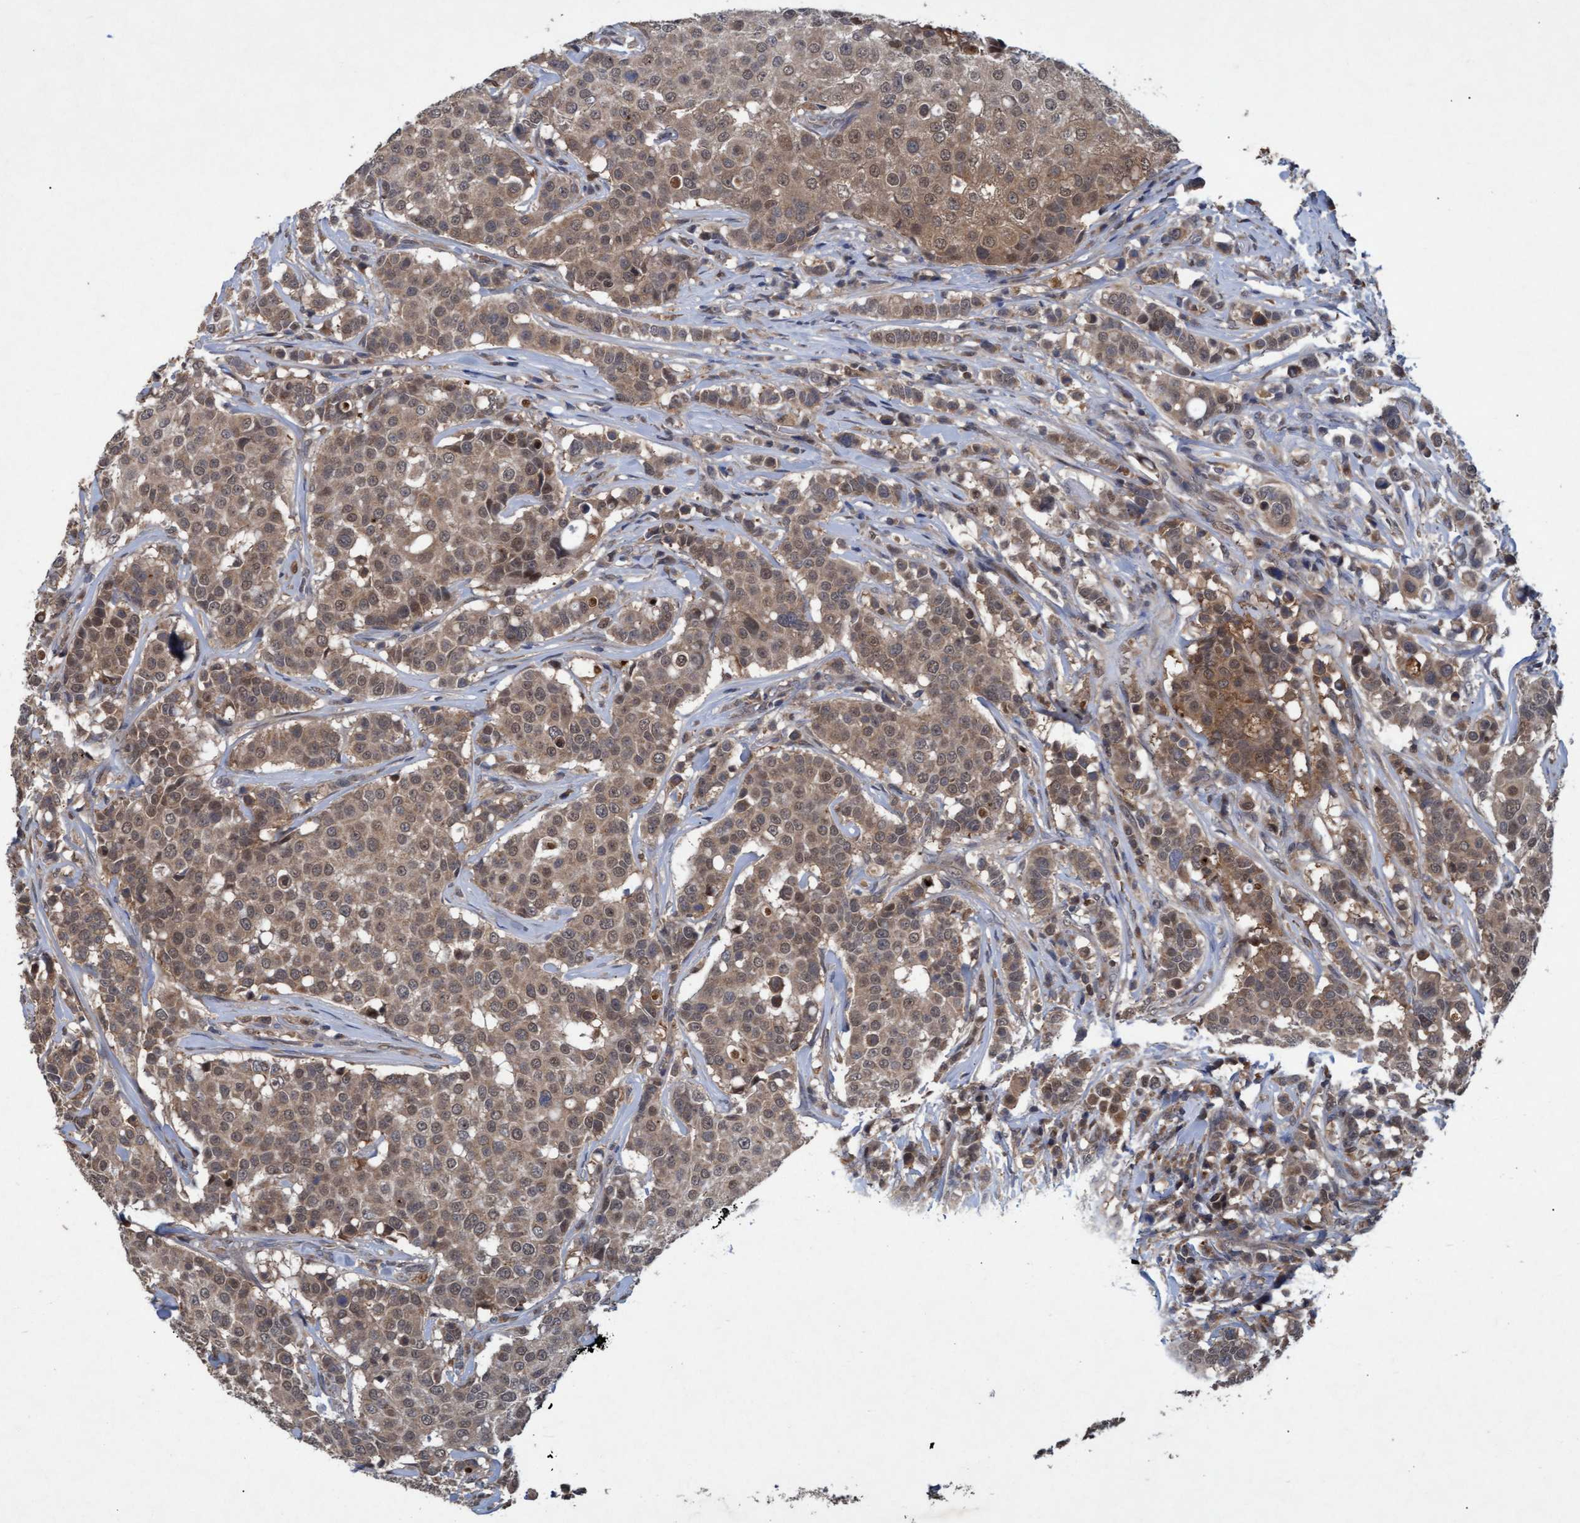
{"staining": {"intensity": "moderate", "quantity": ">75%", "location": "cytoplasmic/membranous,nuclear"}, "tissue": "breast cancer", "cell_type": "Tumor cells", "image_type": "cancer", "snomed": [{"axis": "morphology", "description": "Duct carcinoma"}, {"axis": "topography", "description": "Breast"}], "caption": "Invasive ductal carcinoma (breast) tissue shows moderate cytoplasmic/membranous and nuclear staining in approximately >75% of tumor cells", "gene": "PSMB6", "patient": {"sex": "female", "age": 27}}